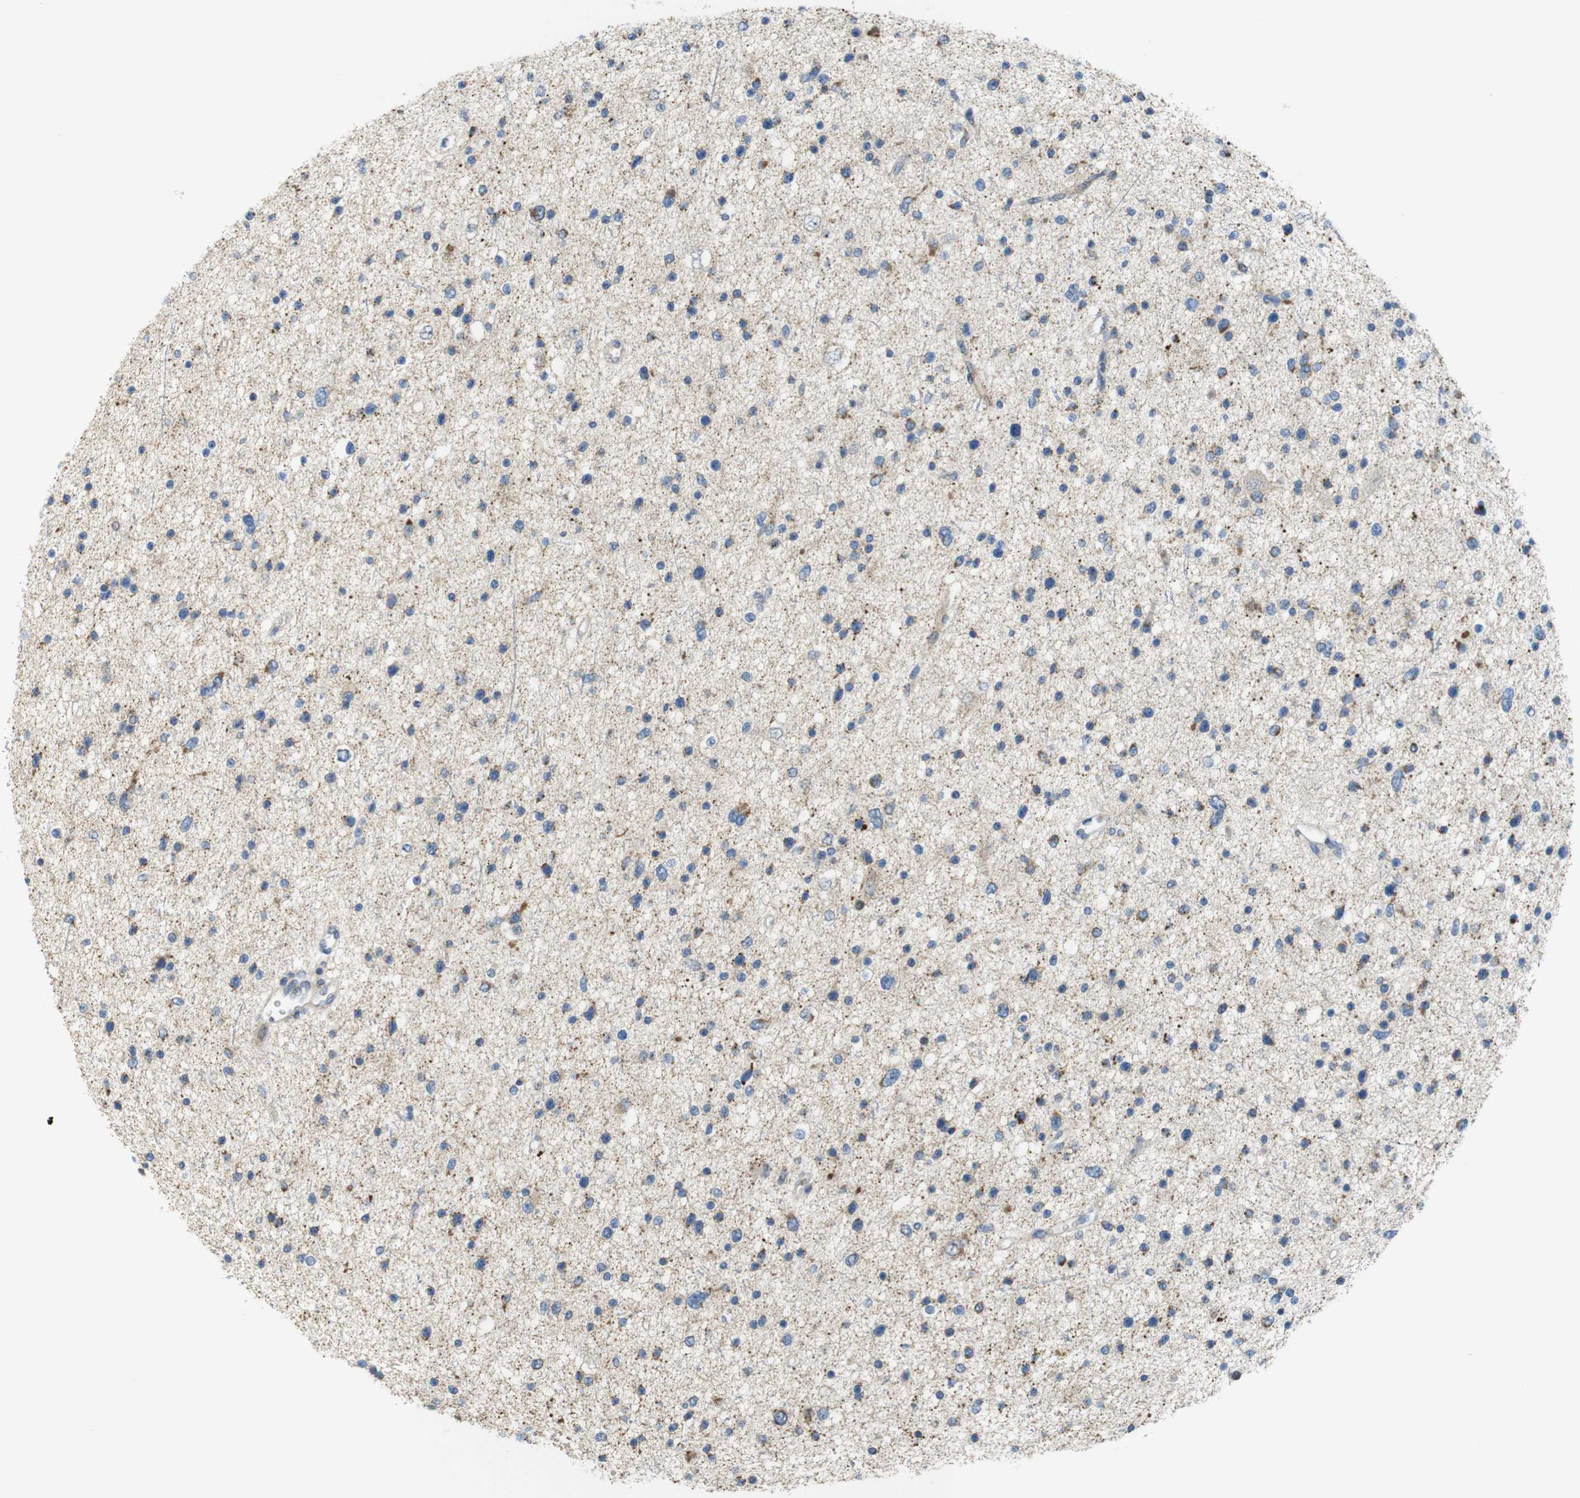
{"staining": {"intensity": "moderate", "quantity": "<25%", "location": "cytoplasmic/membranous"}, "tissue": "glioma", "cell_type": "Tumor cells", "image_type": "cancer", "snomed": [{"axis": "morphology", "description": "Glioma, malignant, Low grade"}, {"axis": "topography", "description": "Brain"}], "caption": "Tumor cells demonstrate moderate cytoplasmic/membranous expression in about <25% of cells in malignant glioma (low-grade). (Stains: DAB (3,3'-diaminobenzidine) in brown, nuclei in blue, Microscopy: brightfield microscopy at high magnification).", "gene": "MARCHF1", "patient": {"sex": "female", "age": 37}}